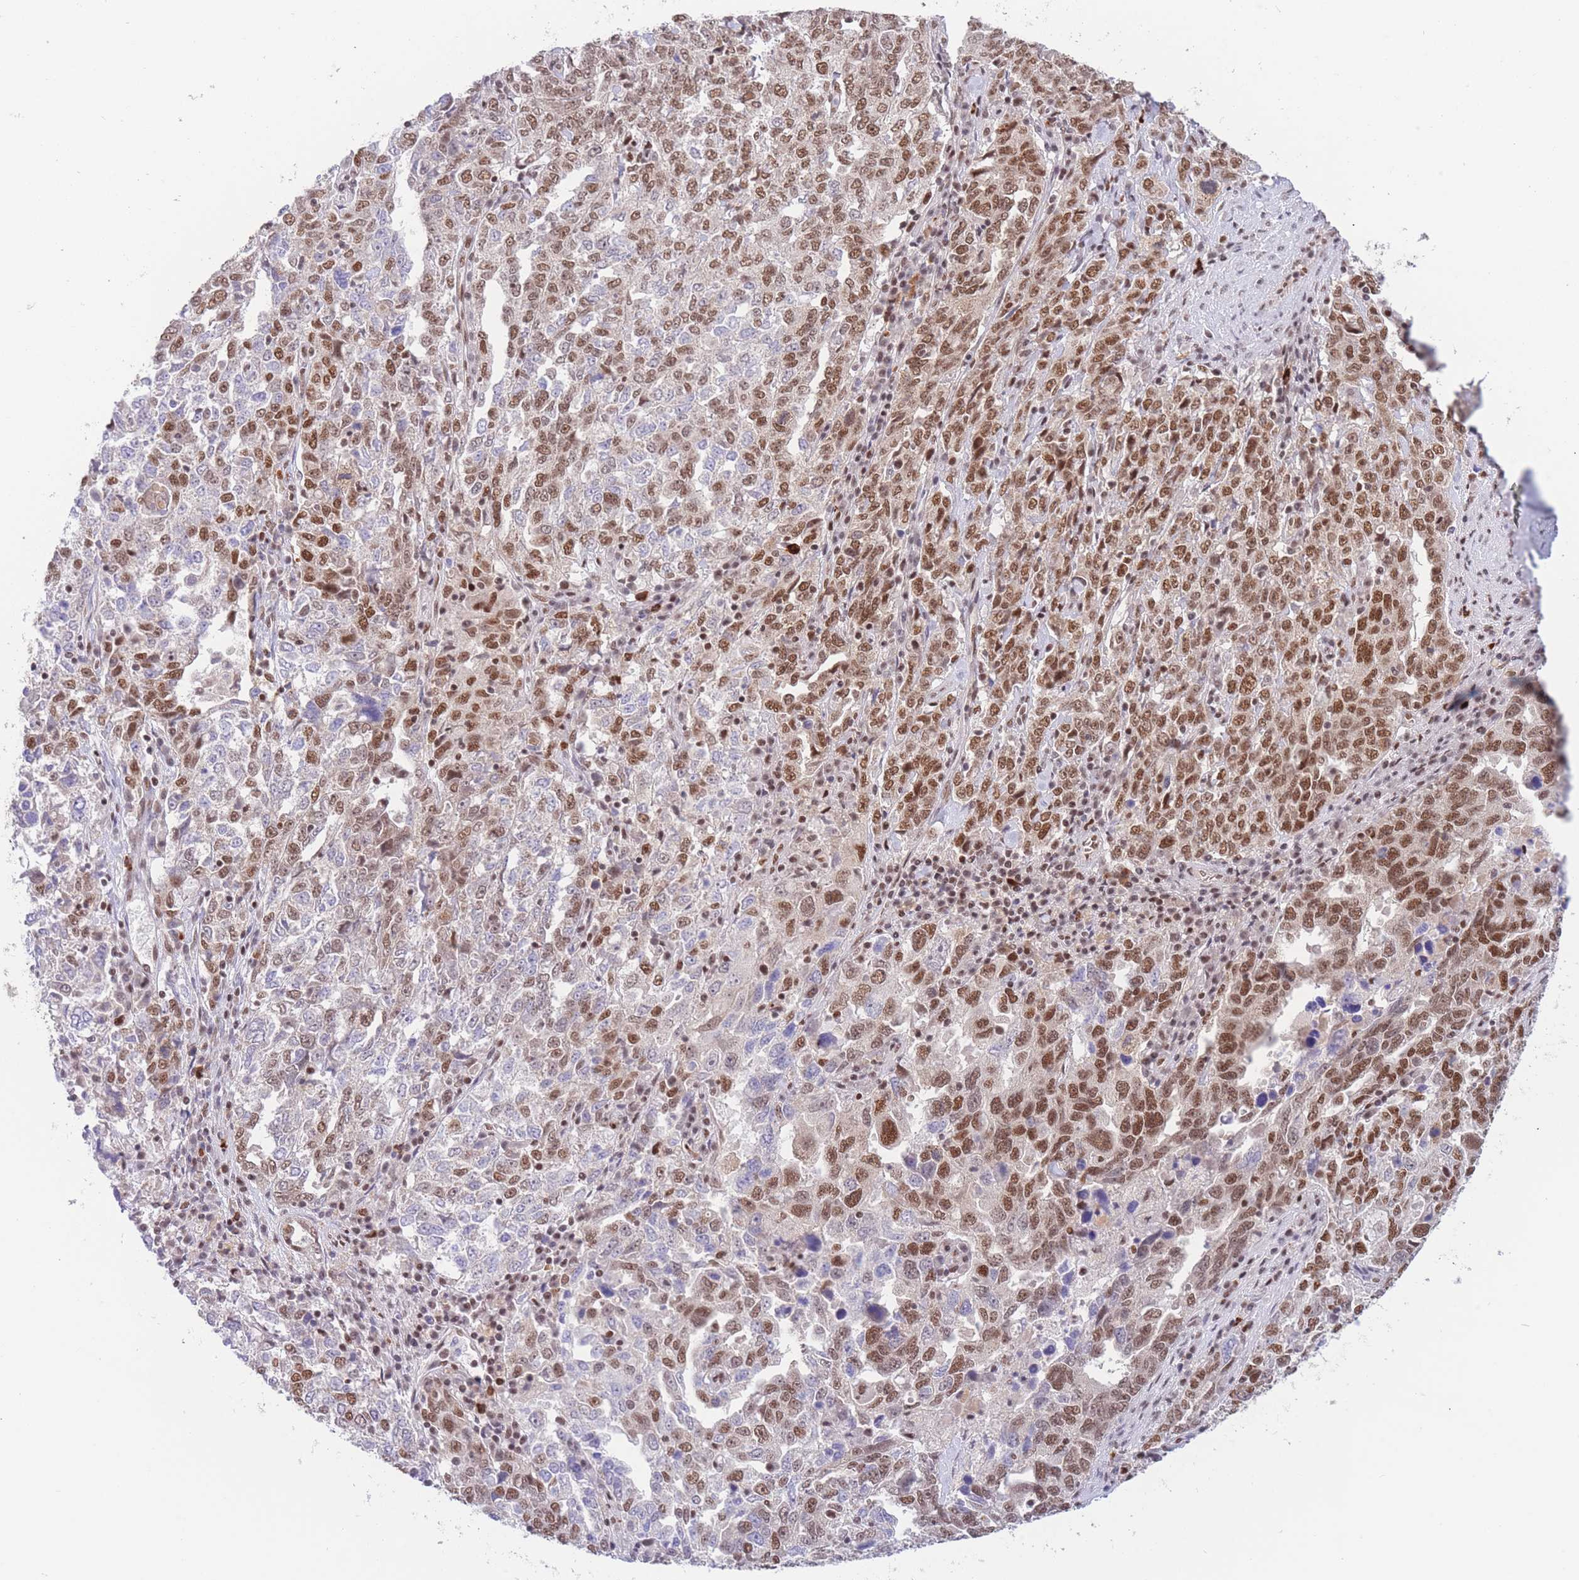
{"staining": {"intensity": "moderate", "quantity": ">75%", "location": "nuclear"}, "tissue": "ovarian cancer", "cell_type": "Tumor cells", "image_type": "cancer", "snomed": [{"axis": "morphology", "description": "Carcinoma, endometroid"}, {"axis": "topography", "description": "Ovary"}], "caption": "Ovarian cancer (endometroid carcinoma) tissue shows moderate nuclear expression in about >75% of tumor cells, visualized by immunohistochemistry. (DAB (3,3'-diaminobenzidine) IHC with brightfield microscopy, high magnification).", "gene": "SMAD9", "patient": {"sex": "female", "age": 62}}